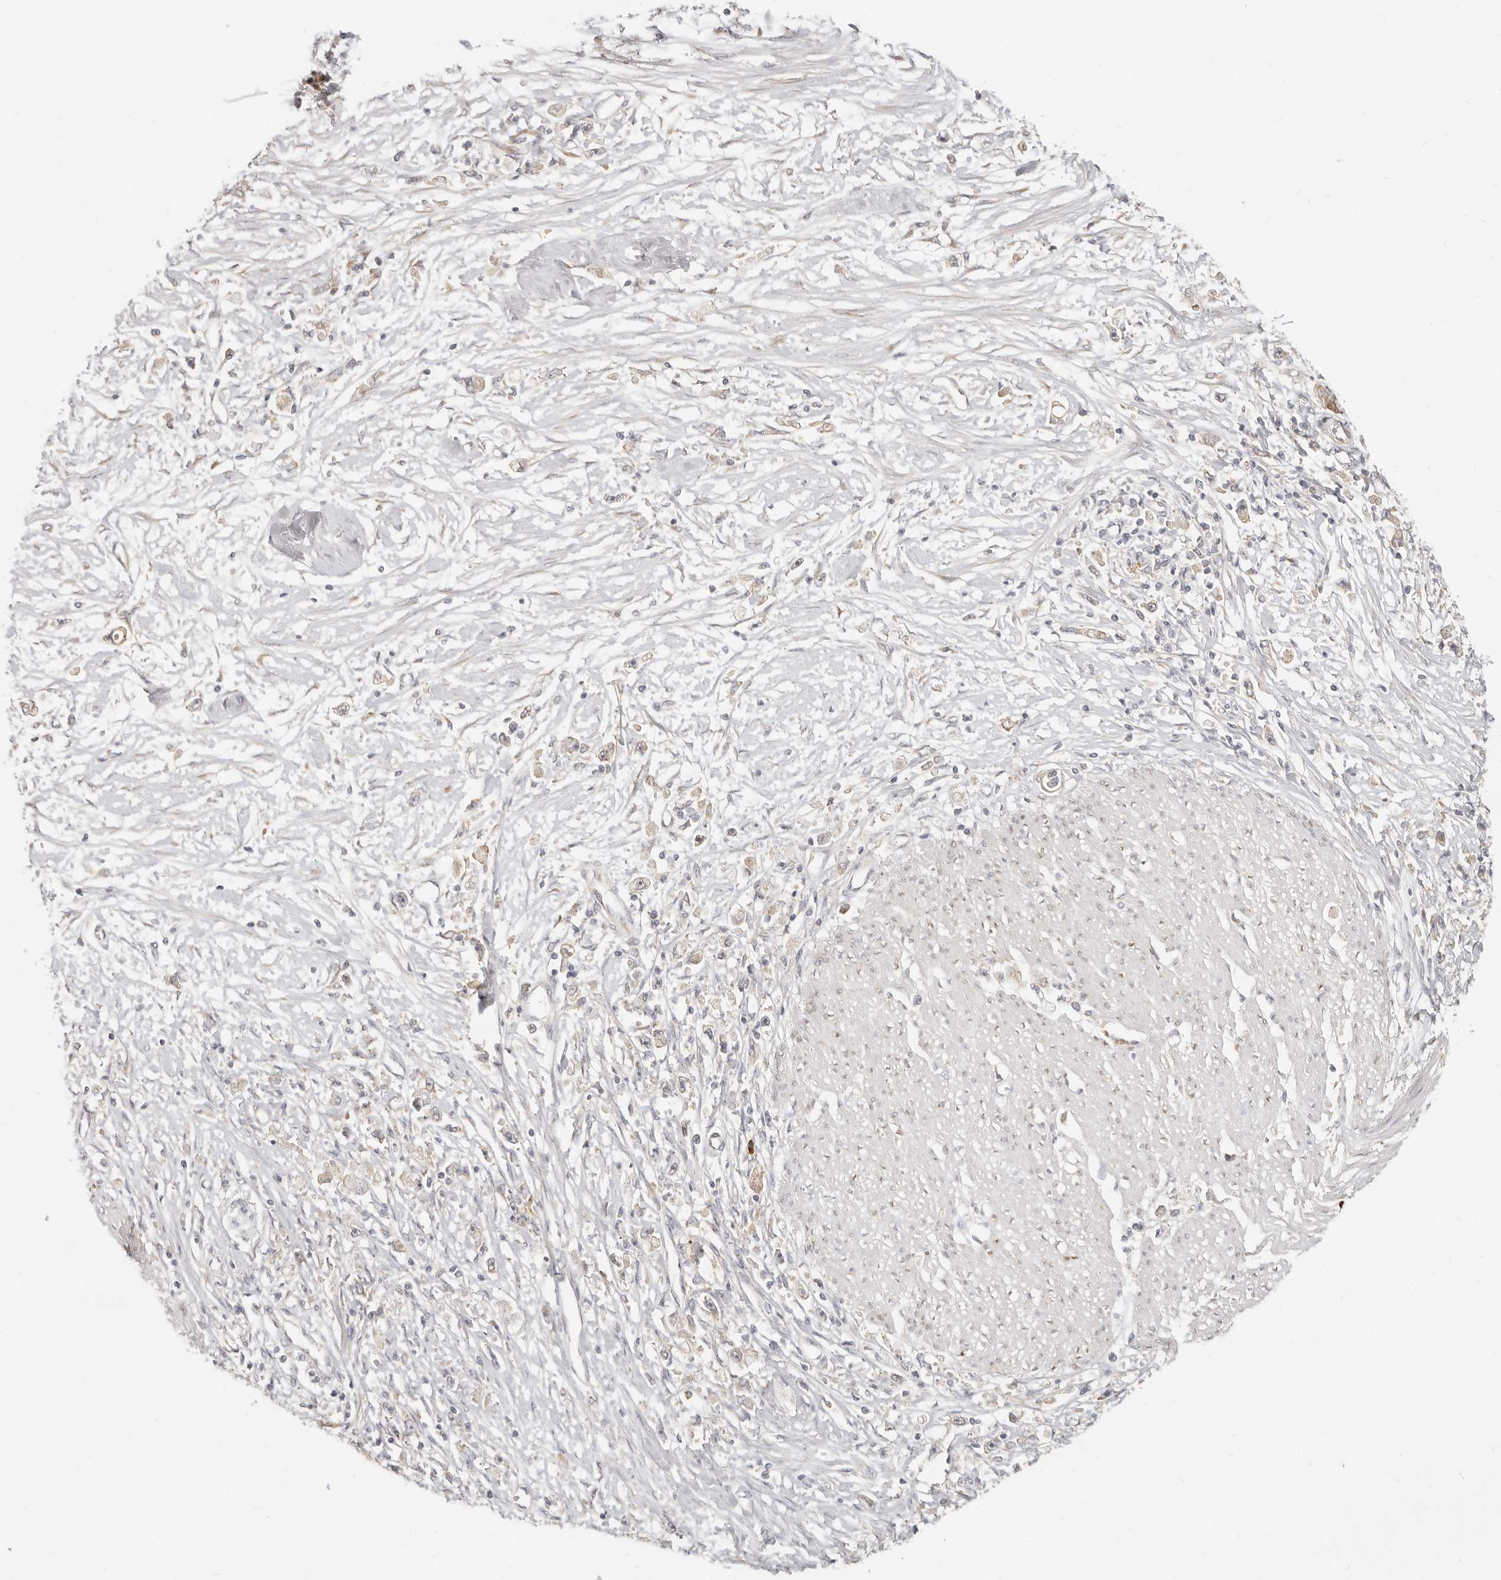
{"staining": {"intensity": "weak", "quantity": ">75%", "location": "cytoplasmic/membranous"}, "tissue": "stomach cancer", "cell_type": "Tumor cells", "image_type": "cancer", "snomed": [{"axis": "morphology", "description": "Adenocarcinoma, NOS"}, {"axis": "topography", "description": "Stomach"}], "caption": "Immunohistochemical staining of stomach cancer (adenocarcinoma) reveals low levels of weak cytoplasmic/membranous protein staining in approximately >75% of tumor cells.", "gene": "PABPC4", "patient": {"sex": "female", "age": 59}}